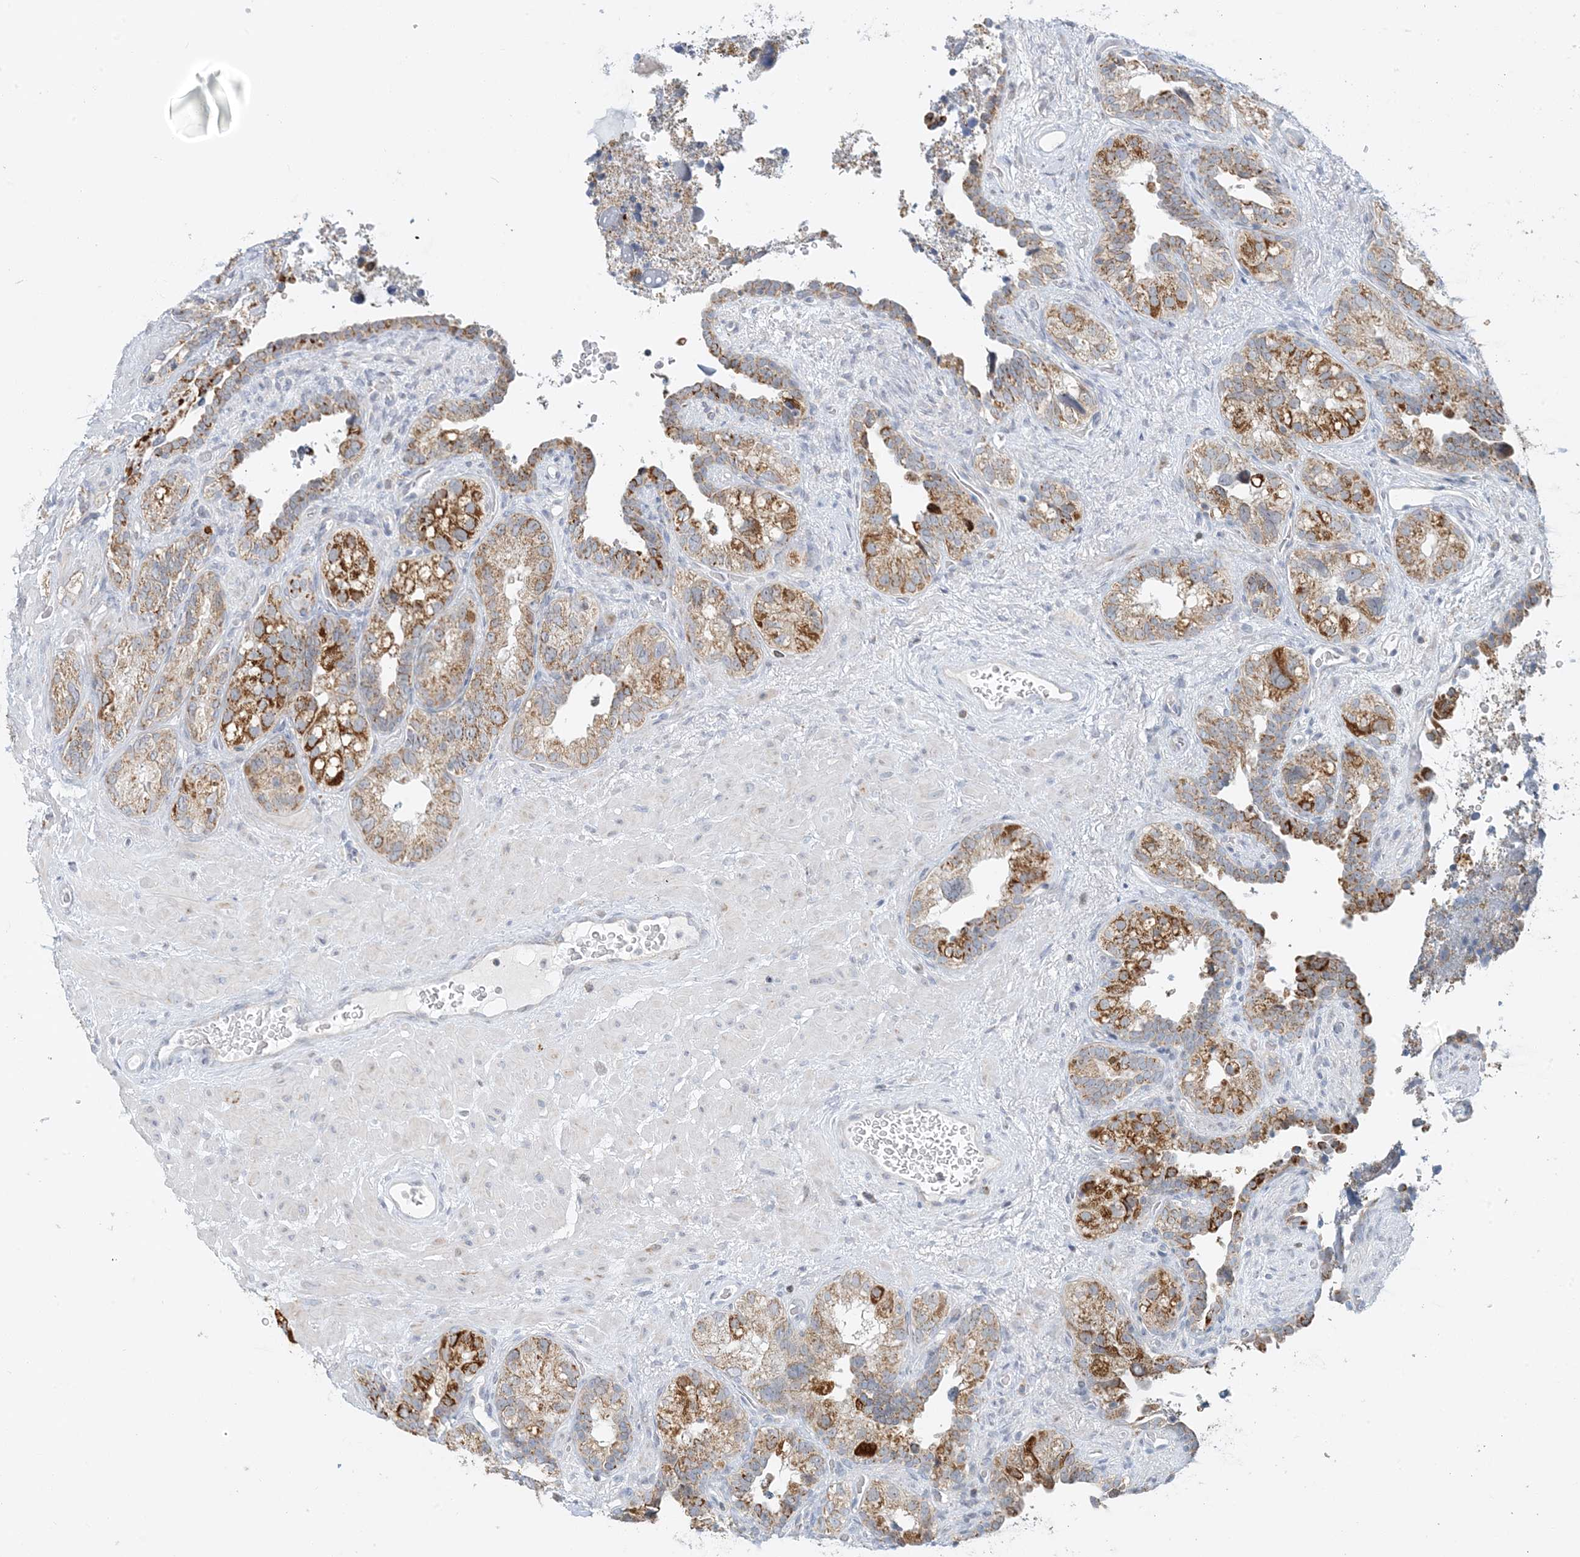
{"staining": {"intensity": "strong", "quantity": "25%-75%", "location": "cytoplasmic/membranous"}, "tissue": "seminal vesicle", "cell_type": "Glandular cells", "image_type": "normal", "snomed": [{"axis": "morphology", "description": "Normal tissue, NOS"}, {"axis": "topography", "description": "Seminal veicle"}, {"axis": "topography", "description": "Peripheral nerve tissue"}], "caption": "The immunohistochemical stain shows strong cytoplasmic/membranous expression in glandular cells of unremarkable seminal vesicle. (DAB (3,3'-diaminobenzidine) IHC, brown staining for protein, blue staining for nuclei).", "gene": "BDH1", "patient": {"sex": "male", "age": 67}}